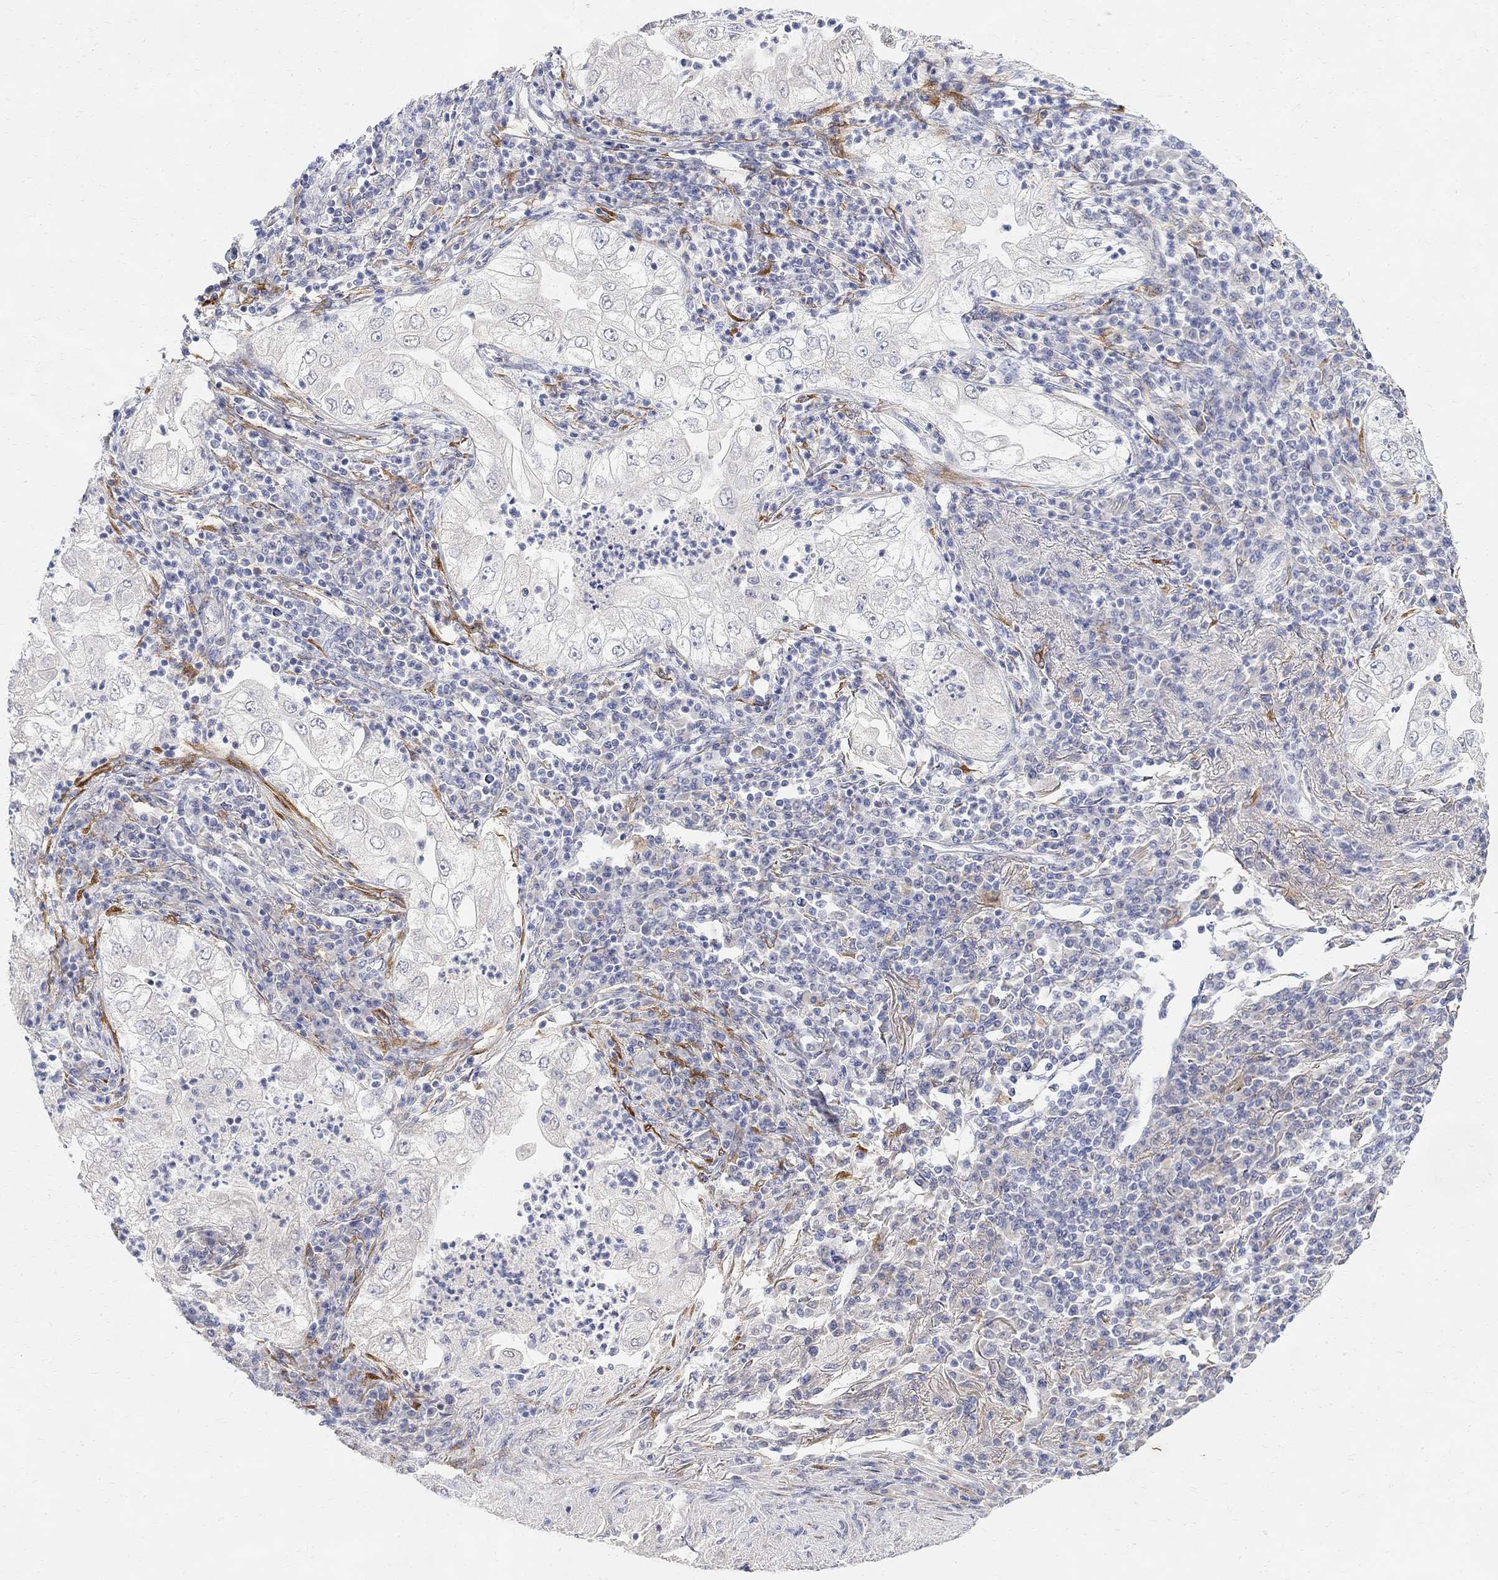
{"staining": {"intensity": "negative", "quantity": "none", "location": "none"}, "tissue": "lung cancer", "cell_type": "Tumor cells", "image_type": "cancer", "snomed": [{"axis": "morphology", "description": "Adenocarcinoma, NOS"}, {"axis": "topography", "description": "Lung"}], "caption": "IHC photomicrograph of human lung adenocarcinoma stained for a protein (brown), which demonstrates no expression in tumor cells.", "gene": "FNDC5", "patient": {"sex": "female", "age": 73}}